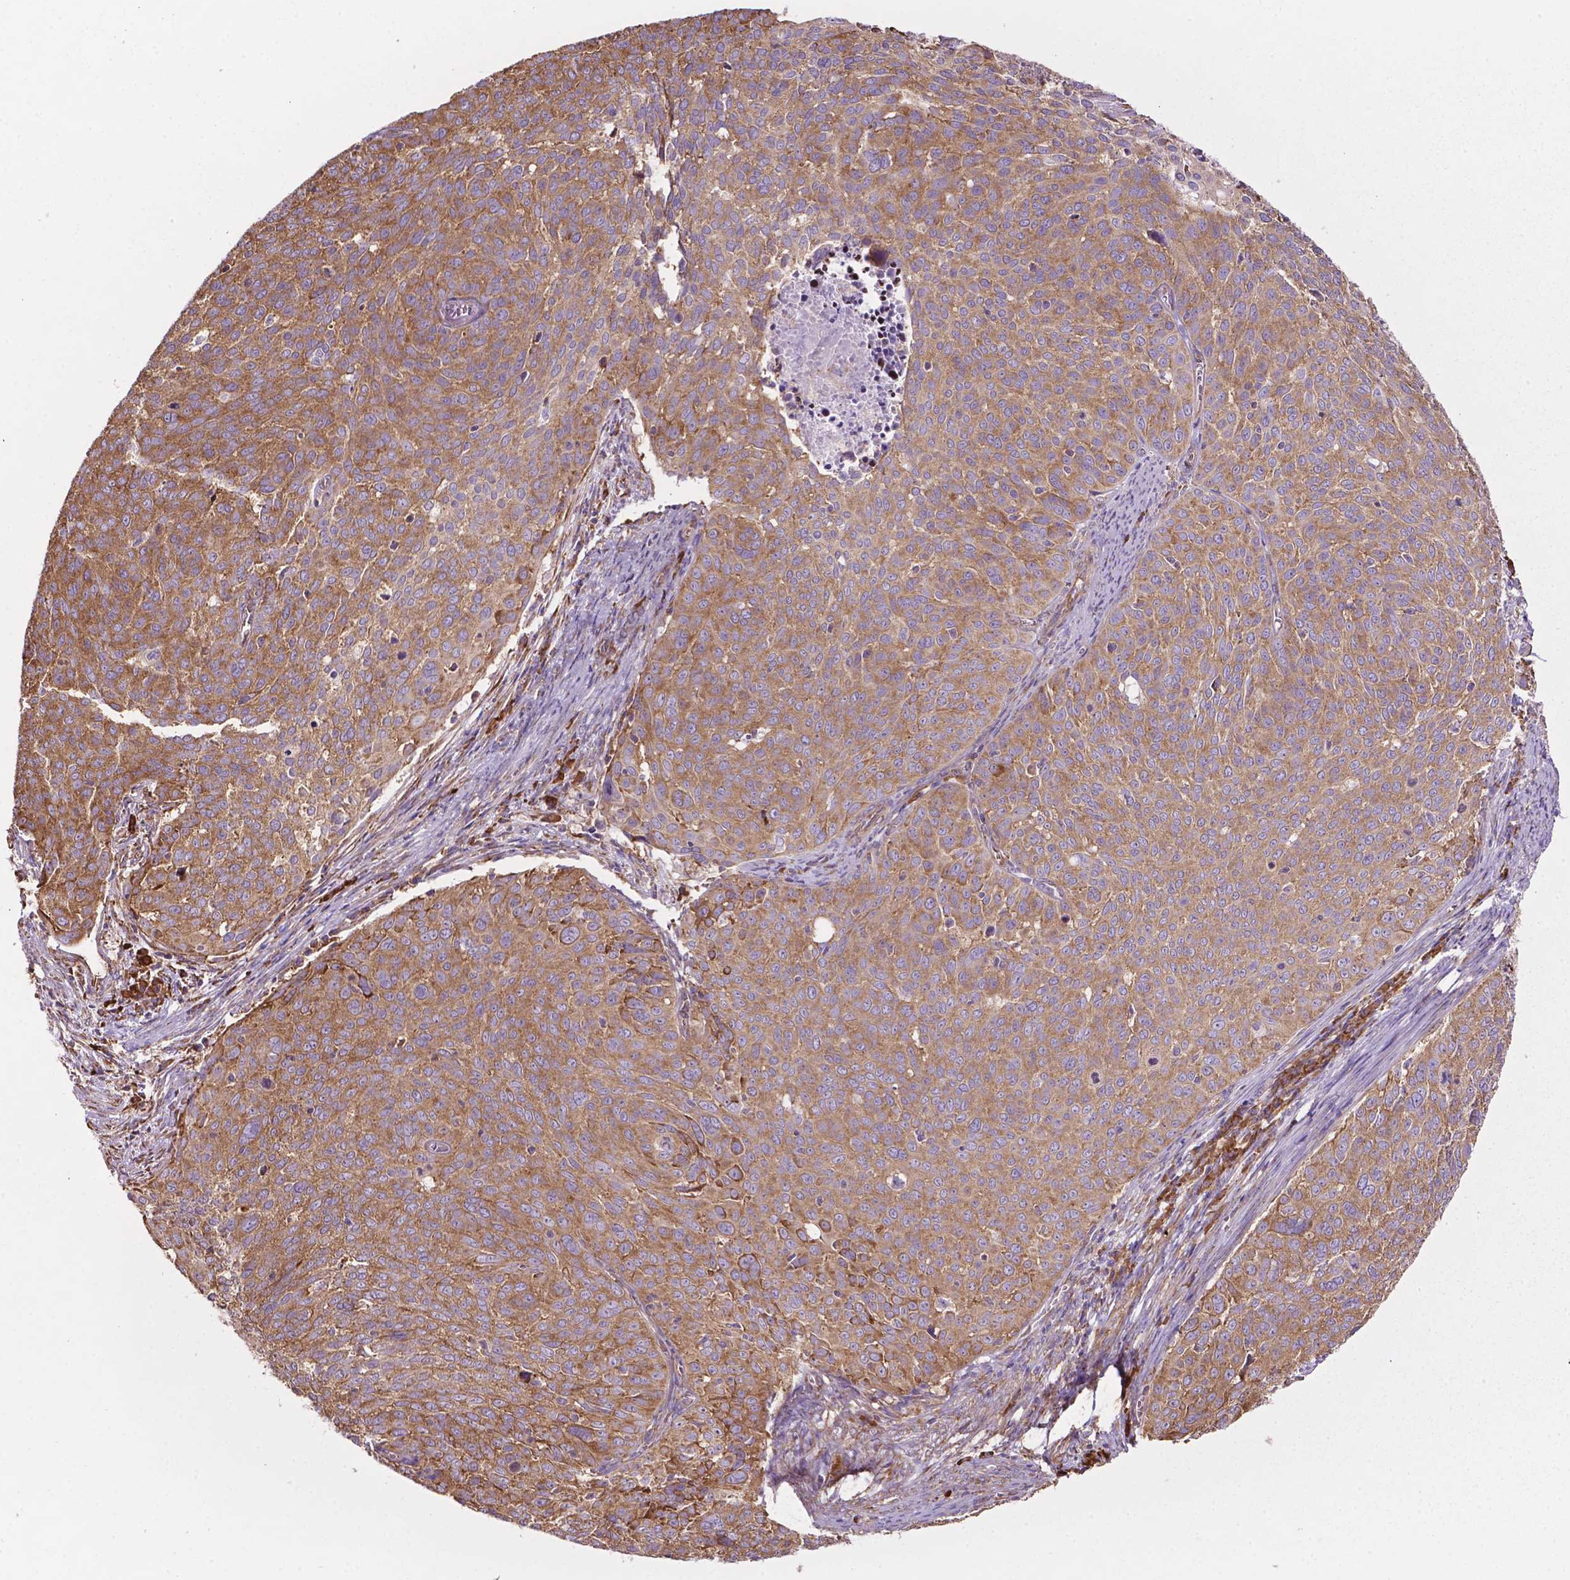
{"staining": {"intensity": "moderate", "quantity": ">75%", "location": "cytoplasmic/membranous"}, "tissue": "cervical cancer", "cell_type": "Tumor cells", "image_type": "cancer", "snomed": [{"axis": "morphology", "description": "Squamous cell carcinoma, NOS"}, {"axis": "topography", "description": "Cervix"}], "caption": "Cervical cancer (squamous cell carcinoma) stained for a protein (brown) reveals moderate cytoplasmic/membranous positive staining in about >75% of tumor cells.", "gene": "RPL29", "patient": {"sex": "female", "age": 39}}